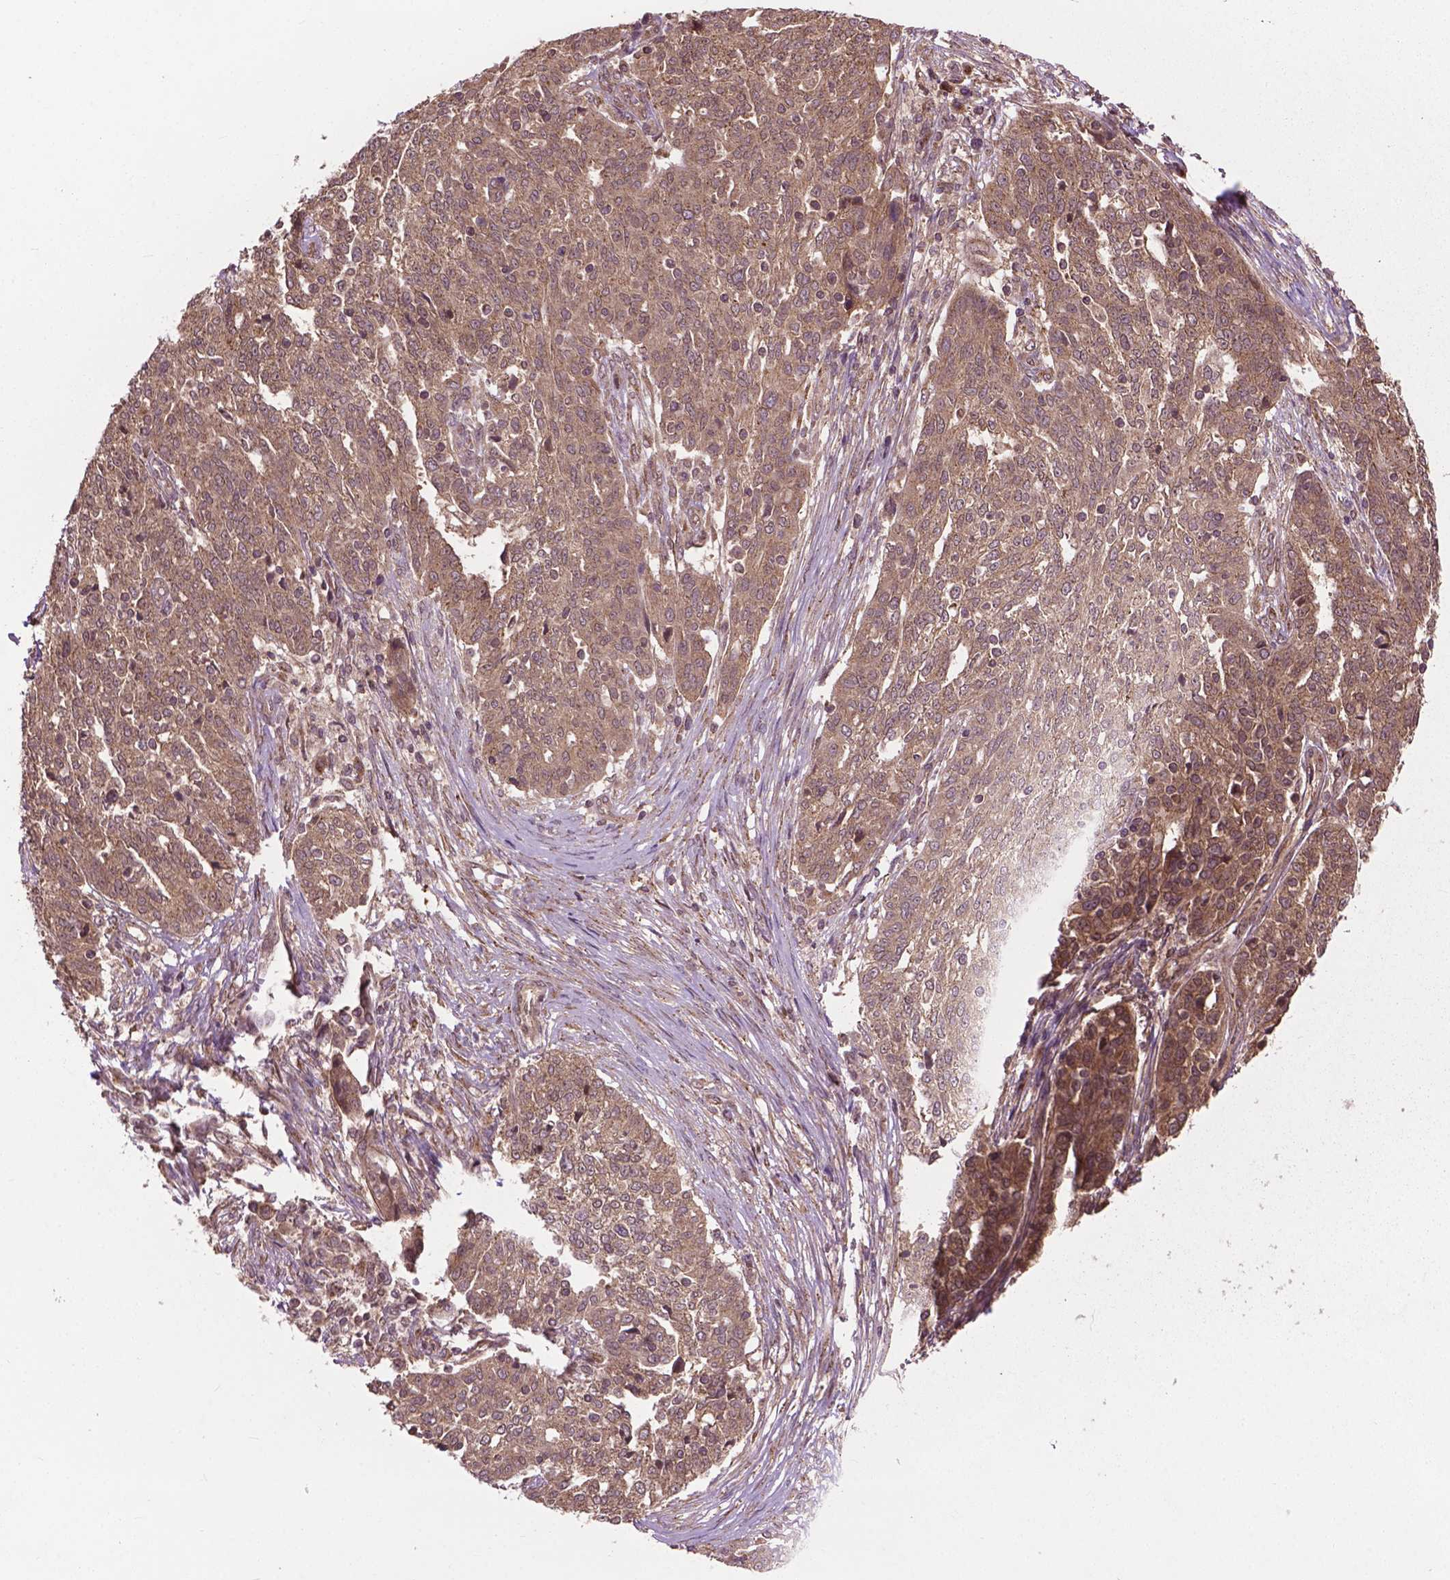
{"staining": {"intensity": "moderate", "quantity": ">75%", "location": "cytoplasmic/membranous"}, "tissue": "ovarian cancer", "cell_type": "Tumor cells", "image_type": "cancer", "snomed": [{"axis": "morphology", "description": "Cystadenocarcinoma, serous, NOS"}, {"axis": "topography", "description": "Ovary"}], "caption": "Moderate cytoplasmic/membranous protein expression is seen in approximately >75% of tumor cells in ovarian cancer.", "gene": "PPP1CB", "patient": {"sex": "female", "age": 67}}